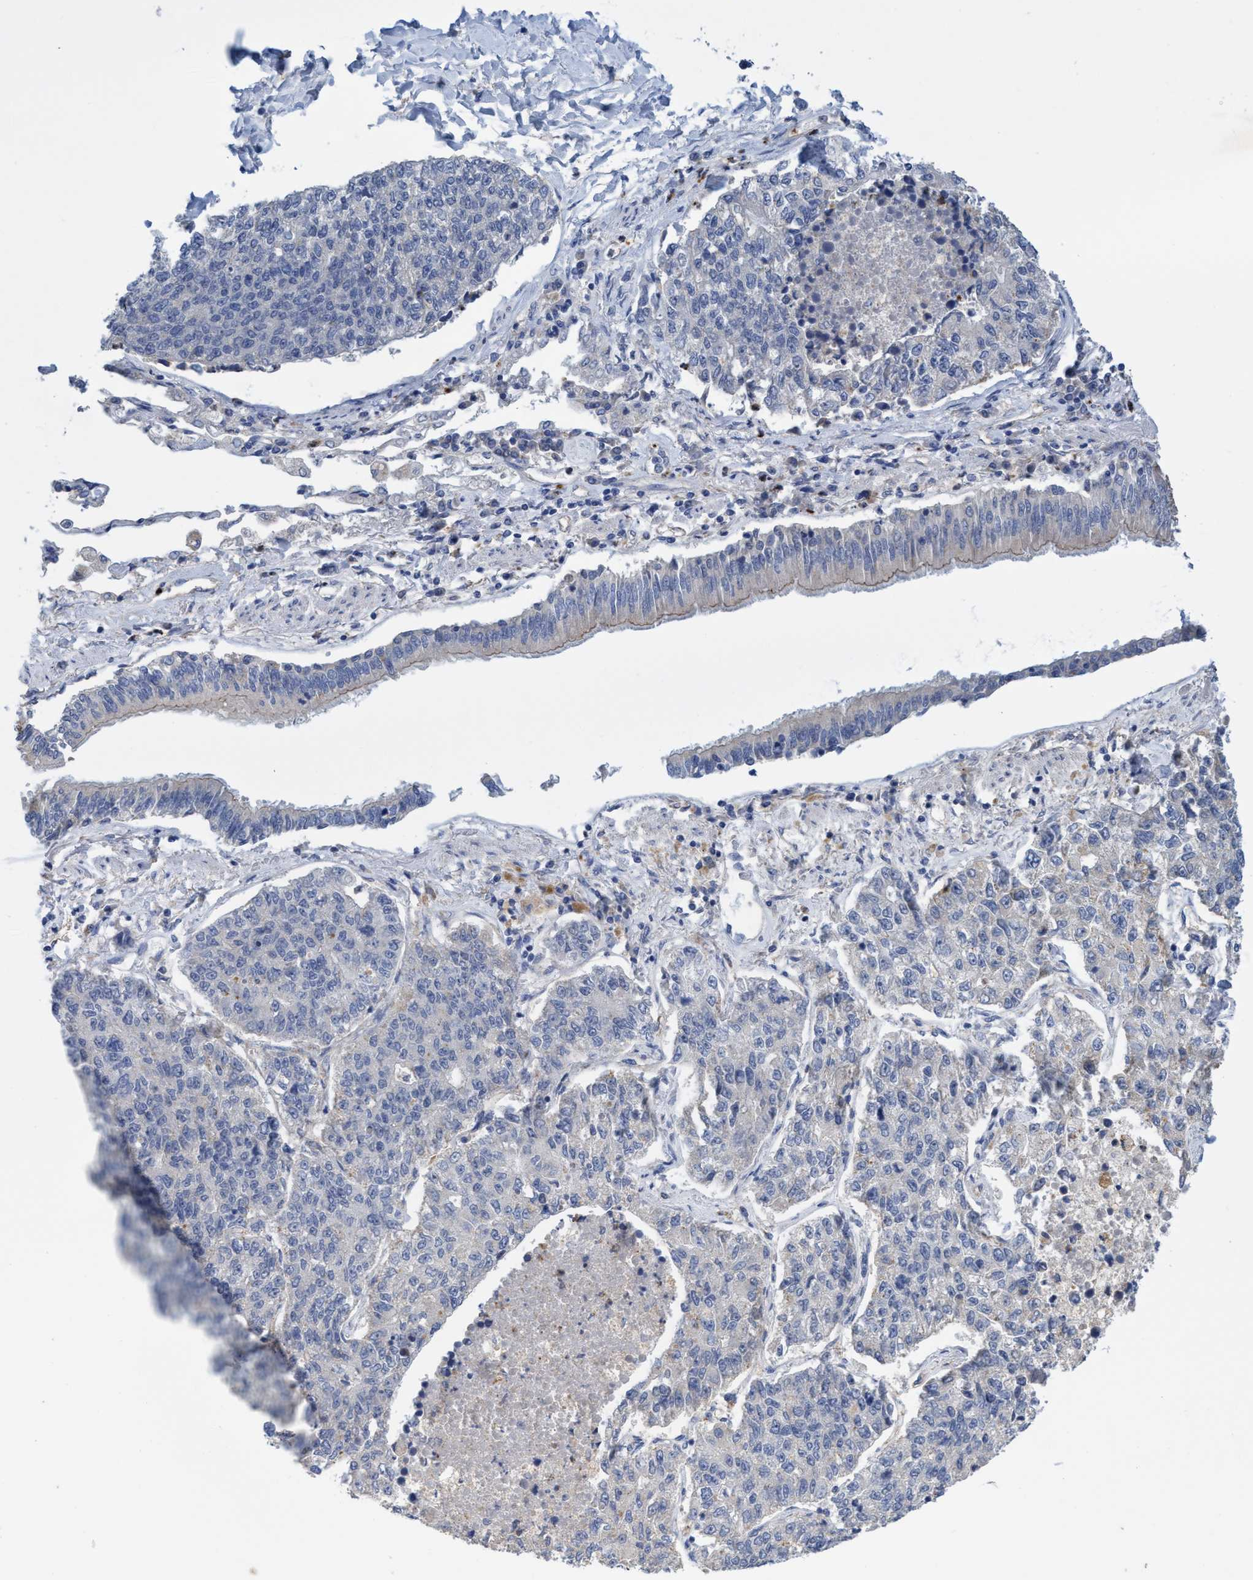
{"staining": {"intensity": "negative", "quantity": "none", "location": "none"}, "tissue": "lung cancer", "cell_type": "Tumor cells", "image_type": "cancer", "snomed": [{"axis": "morphology", "description": "Adenocarcinoma, NOS"}, {"axis": "topography", "description": "Lung"}], "caption": "A high-resolution micrograph shows IHC staining of lung adenocarcinoma, which displays no significant positivity in tumor cells.", "gene": "SEMA4D", "patient": {"sex": "male", "age": 49}}